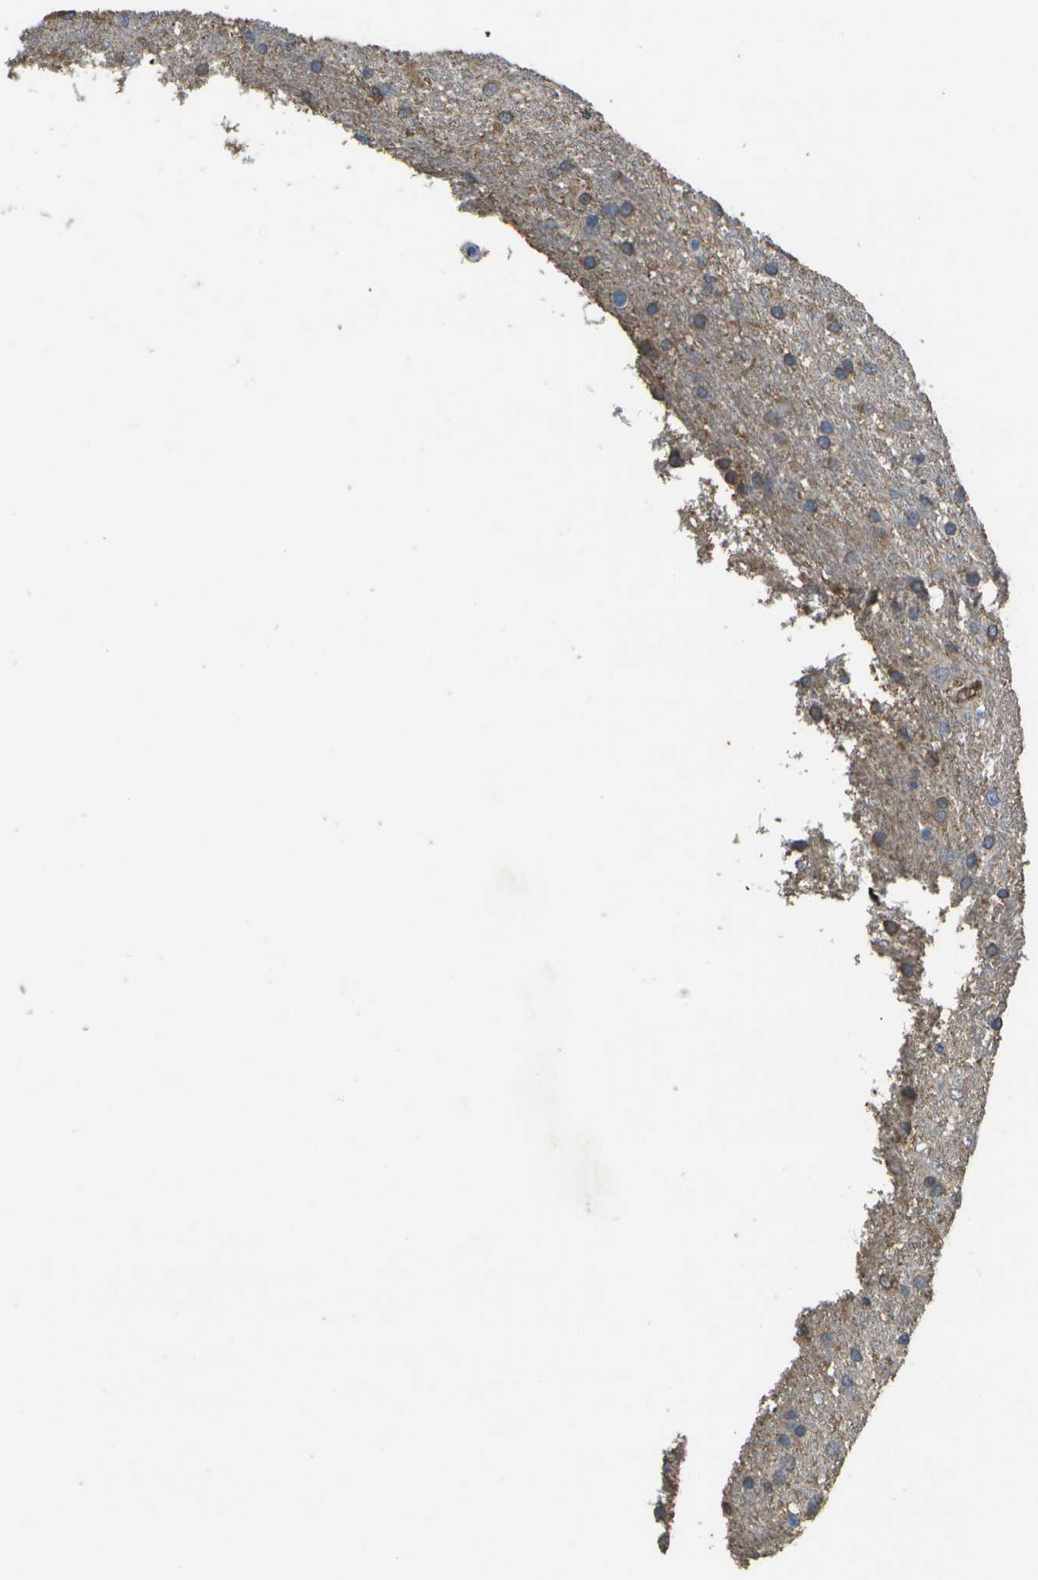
{"staining": {"intensity": "moderate", "quantity": "25%-75%", "location": "cytoplasmic/membranous"}, "tissue": "glioma", "cell_type": "Tumor cells", "image_type": "cancer", "snomed": [{"axis": "morphology", "description": "Glioma, malignant, Low grade"}, {"axis": "topography", "description": "Brain"}], "caption": "High-magnification brightfield microscopy of malignant glioma (low-grade) stained with DAB (3,3'-diaminobenzidine) (brown) and counterstained with hematoxylin (blue). tumor cells exhibit moderate cytoplasmic/membranous positivity is identified in about25%-75% of cells.", "gene": "CYP4F11", "patient": {"sex": "male", "age": 77}}